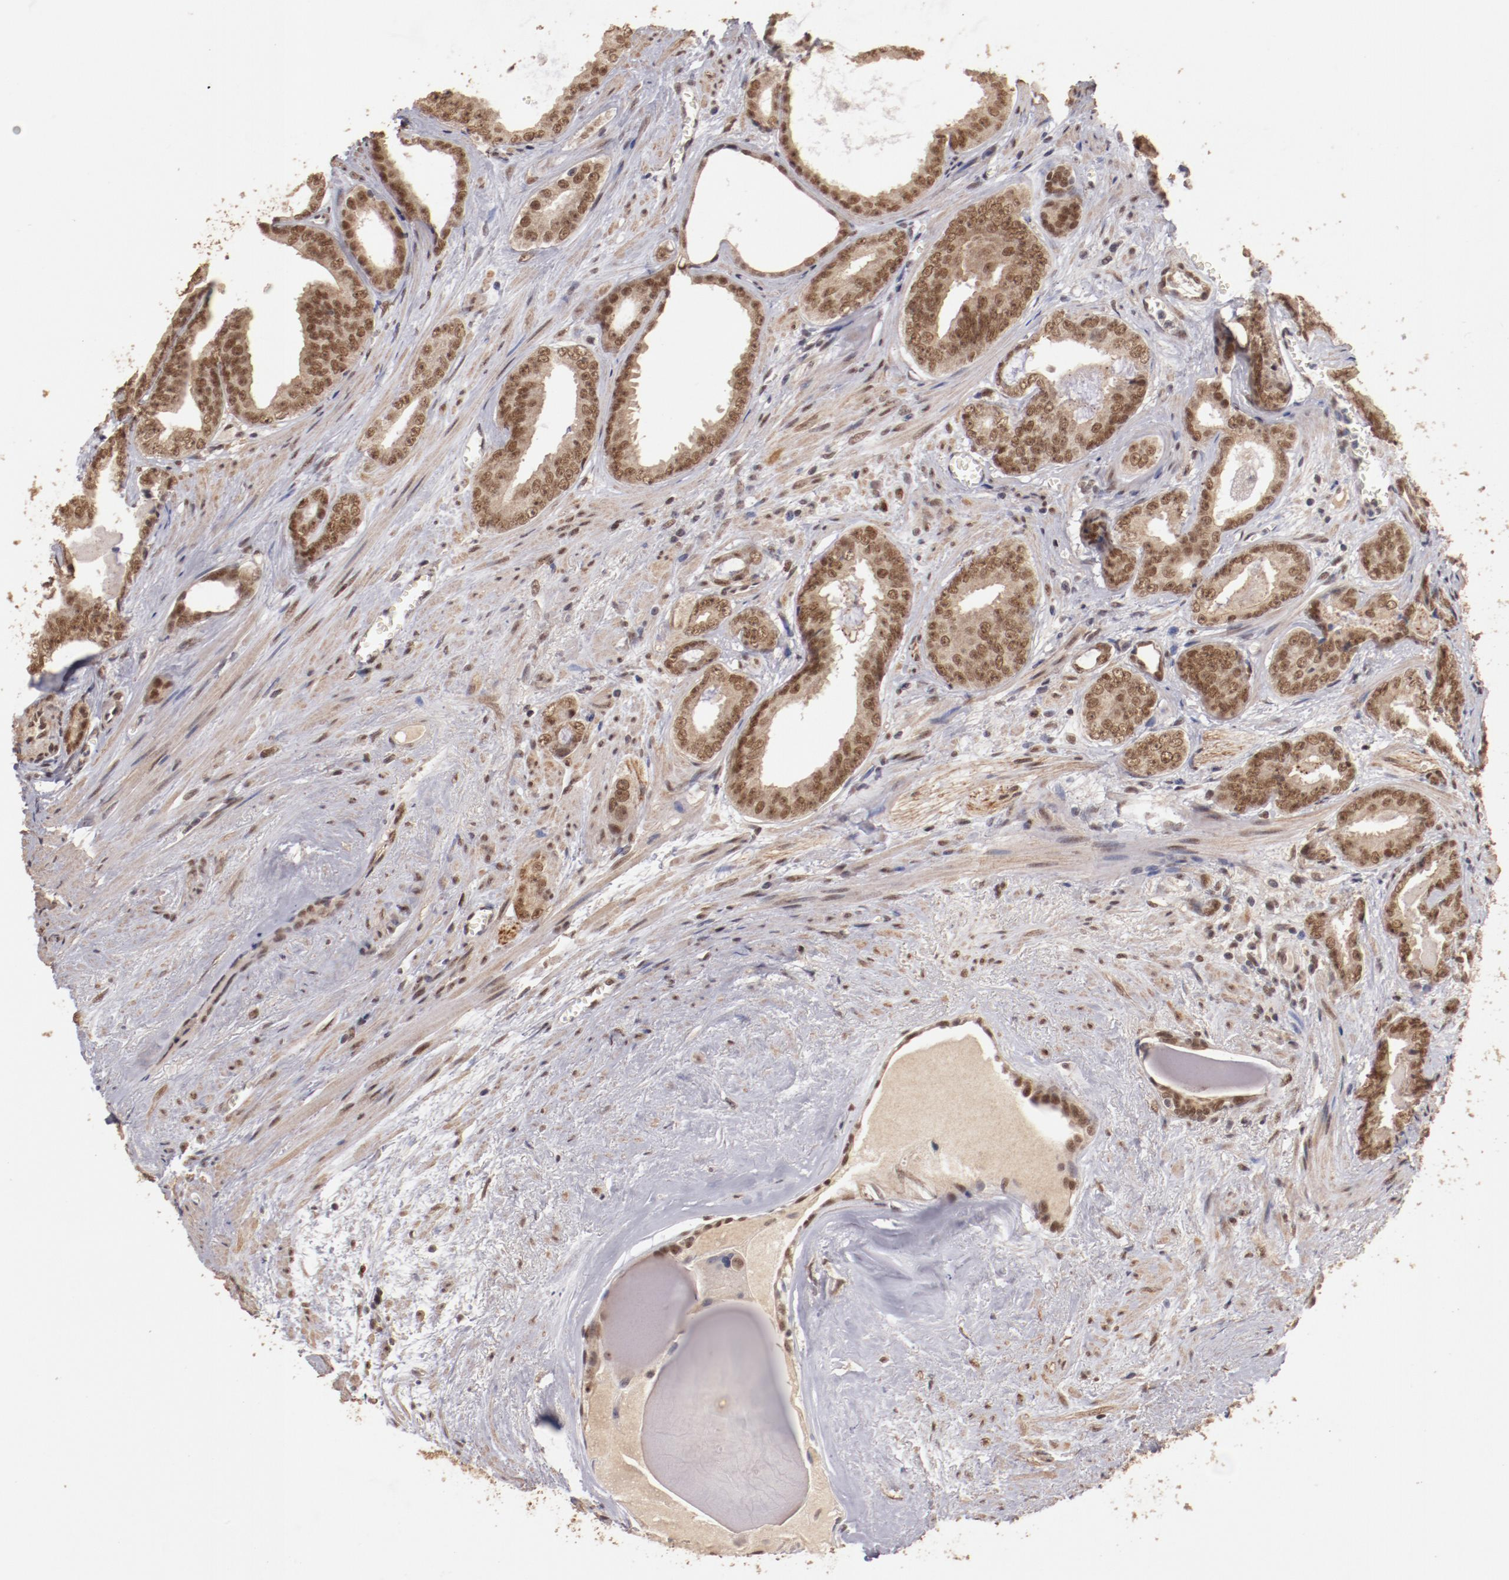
{"staining": {"intensity": "moderate", "quantity": ">75%", "location": "cytoplasmic/membranous,nuclear"}, "tissue": "prostate cancer", "cell_type": "Tumor cells", "image_type": "cancer", "snomed": [{"axis": "morphology", "description": "Adenocarcinoma, Medium grade"}, {"axis": "topography", "description": "Prostate"}], "caption": "A medium amount of moderate cytoplasmic/membranous and nuclear expression is identified in approximately >75% of tumor cells in prostate cancer tissue. (Brightfield microscopy of DAB IHC at high magnification).", "gene": "CLOCK", "patient": {"sex": "male", "age": 79}}